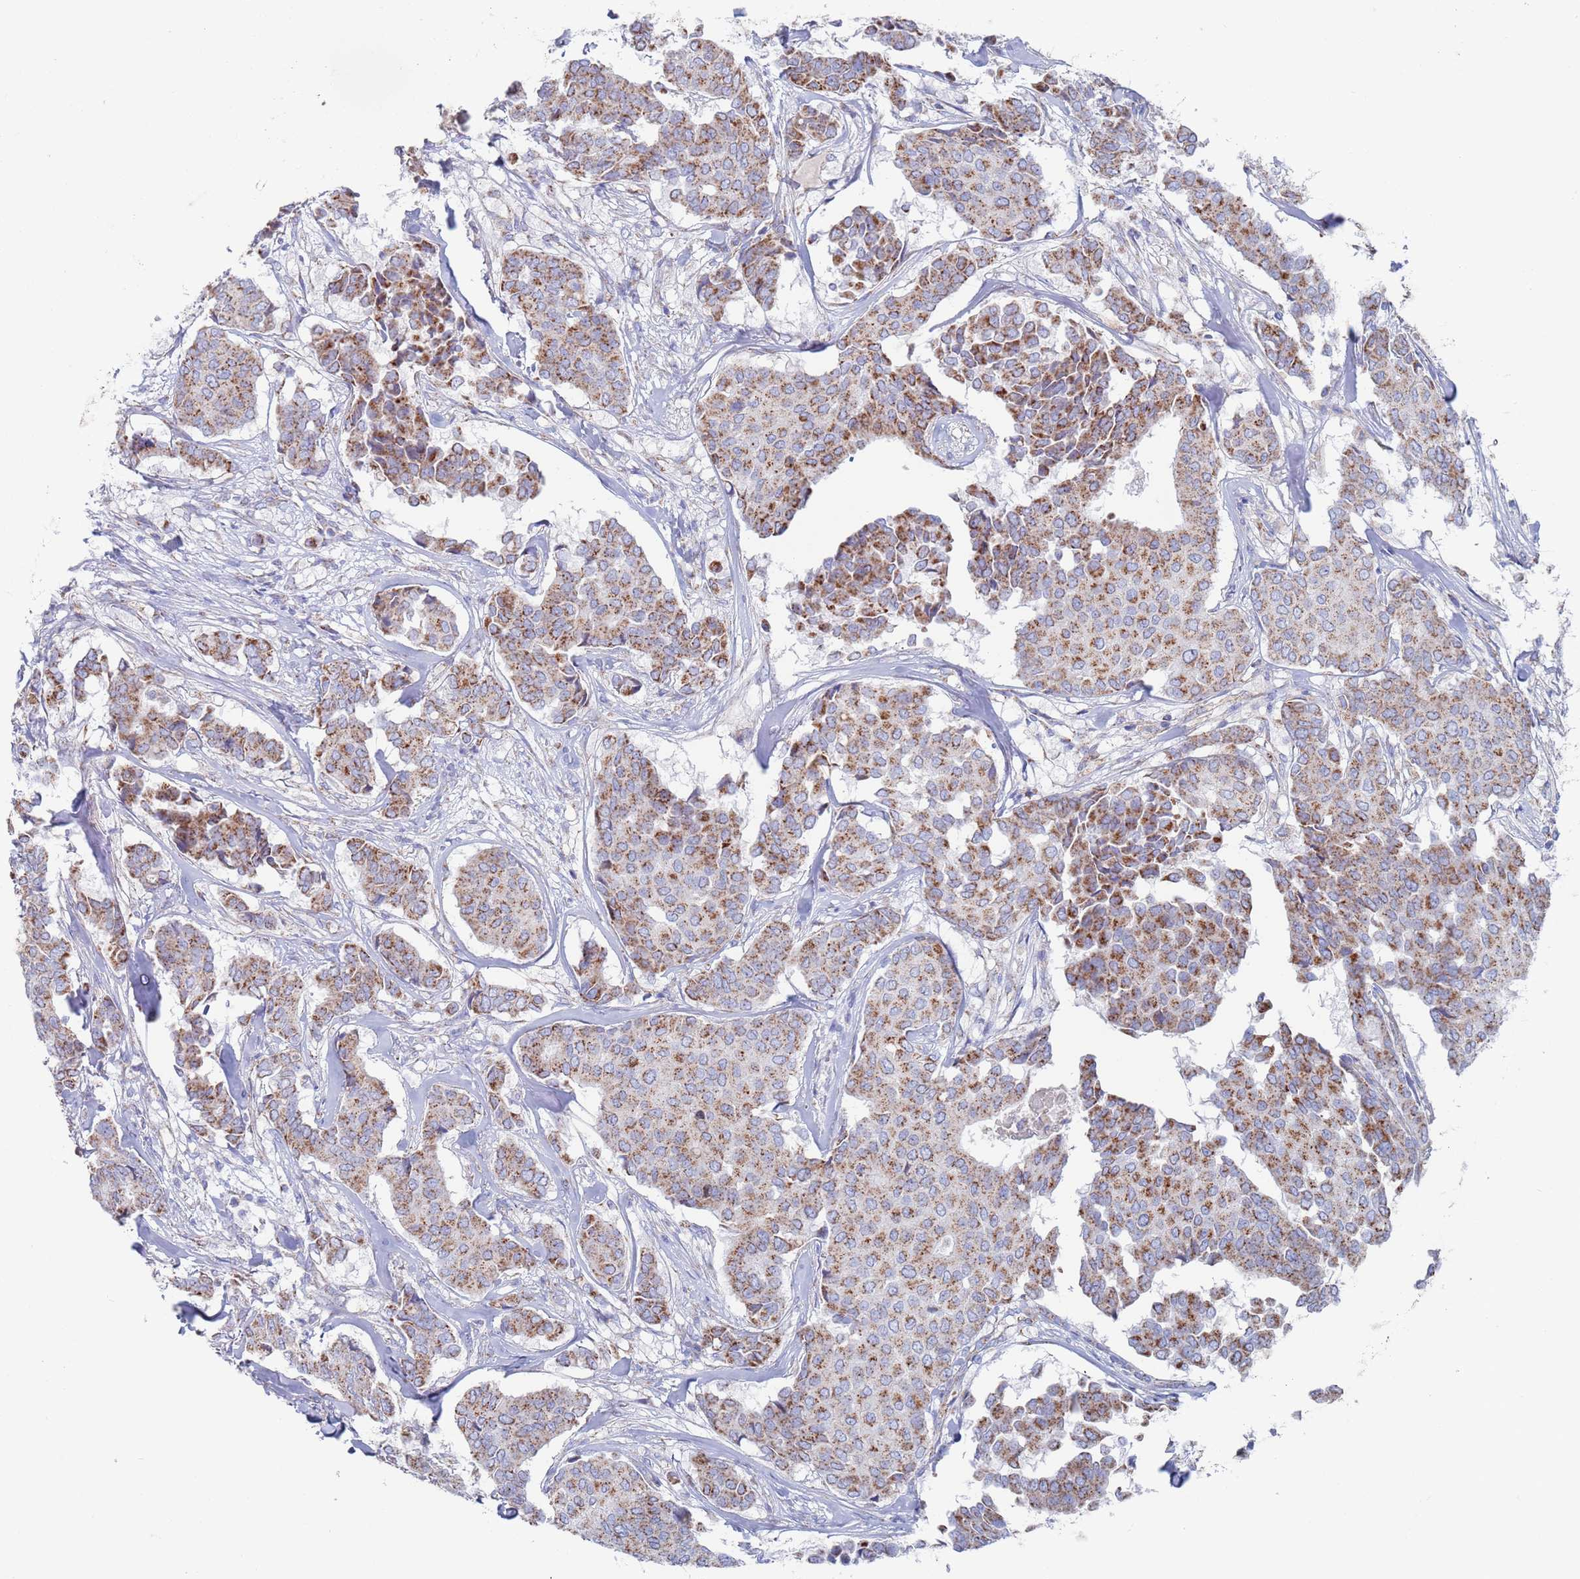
{"staining": {"intensity": "moderate", "quantity": ">75%", "location": "cytoplasmic/membranous"}, "tissue": "breast cancer", "cell_type": "Tumor cells", "image_type": "cancer", "snomed": [{"axis": "morphology", "description": "Duct carcinoma"}, {"axis": "topography", "description": "Breast"}], "caption": "The photomicrograph displays a brown stain indicating the presence of a protein in the cytoplasmic/membranous of tumor cells in infiltrating ductal carcinoma (breast).", "gene": "MRPL22", "patient": {"sex": "female", "age": 75}}